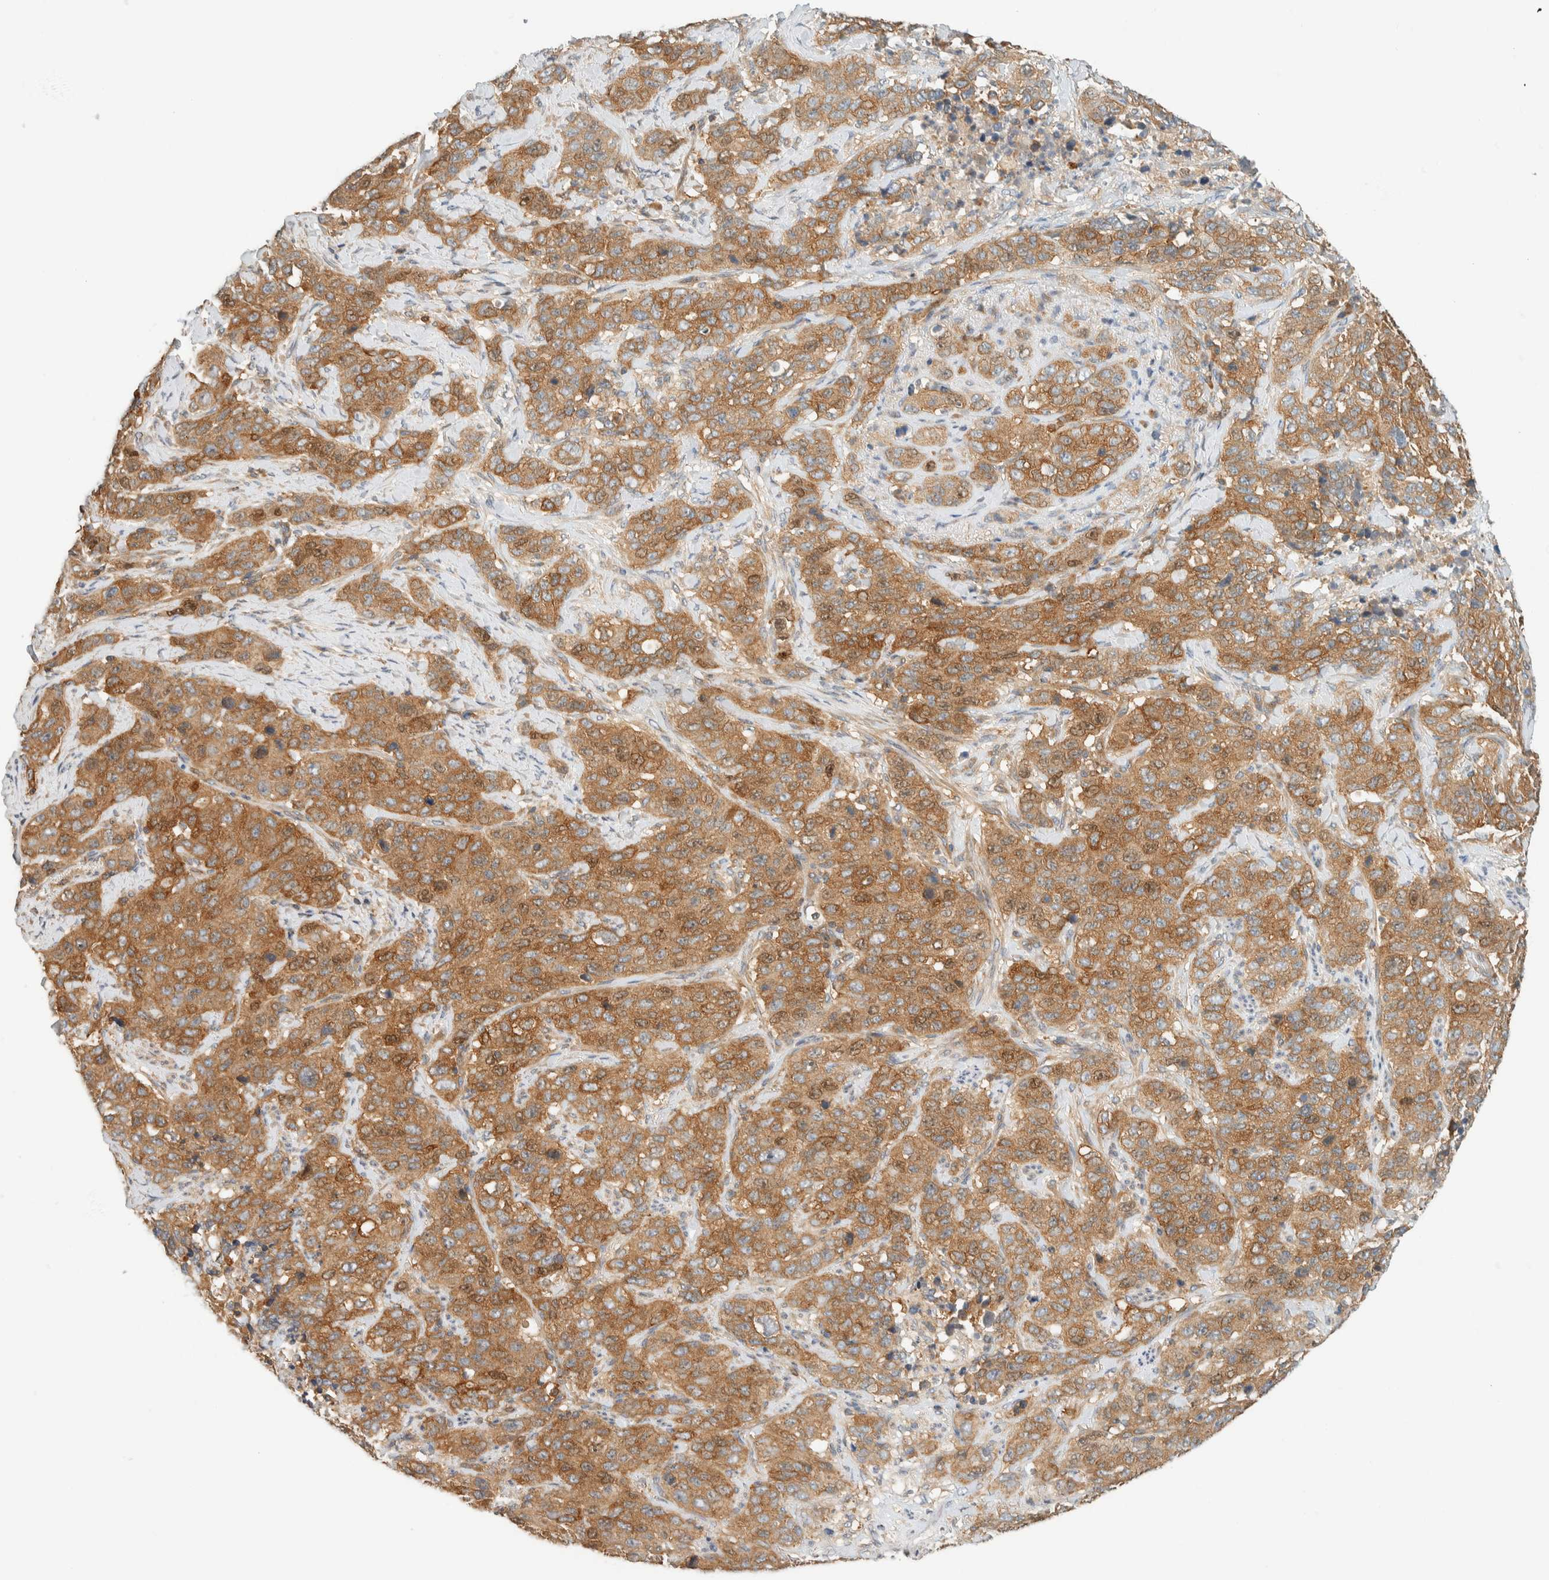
{"staining": {"intensity": "moderate", "quantity": ">75%", "location": "cytoplasmic/membranous"}, "tissue": "stomach cancer", "cell_type": "Tumor cells", "image_type": "cancer", "snomed": [{"axis": "morphology", "description": "Adenocarcinoma, NOS"}, {"axis": "topography", "description": "Stomach"}], "caption": "A brown stain highlights moderate cytoplasmic/membranous expression of a protein in stomach cancer (adenocarcinoma) tumor cells.", "gene": "ARFGEF1", "patient": {"sex": "male", "age": 48}}